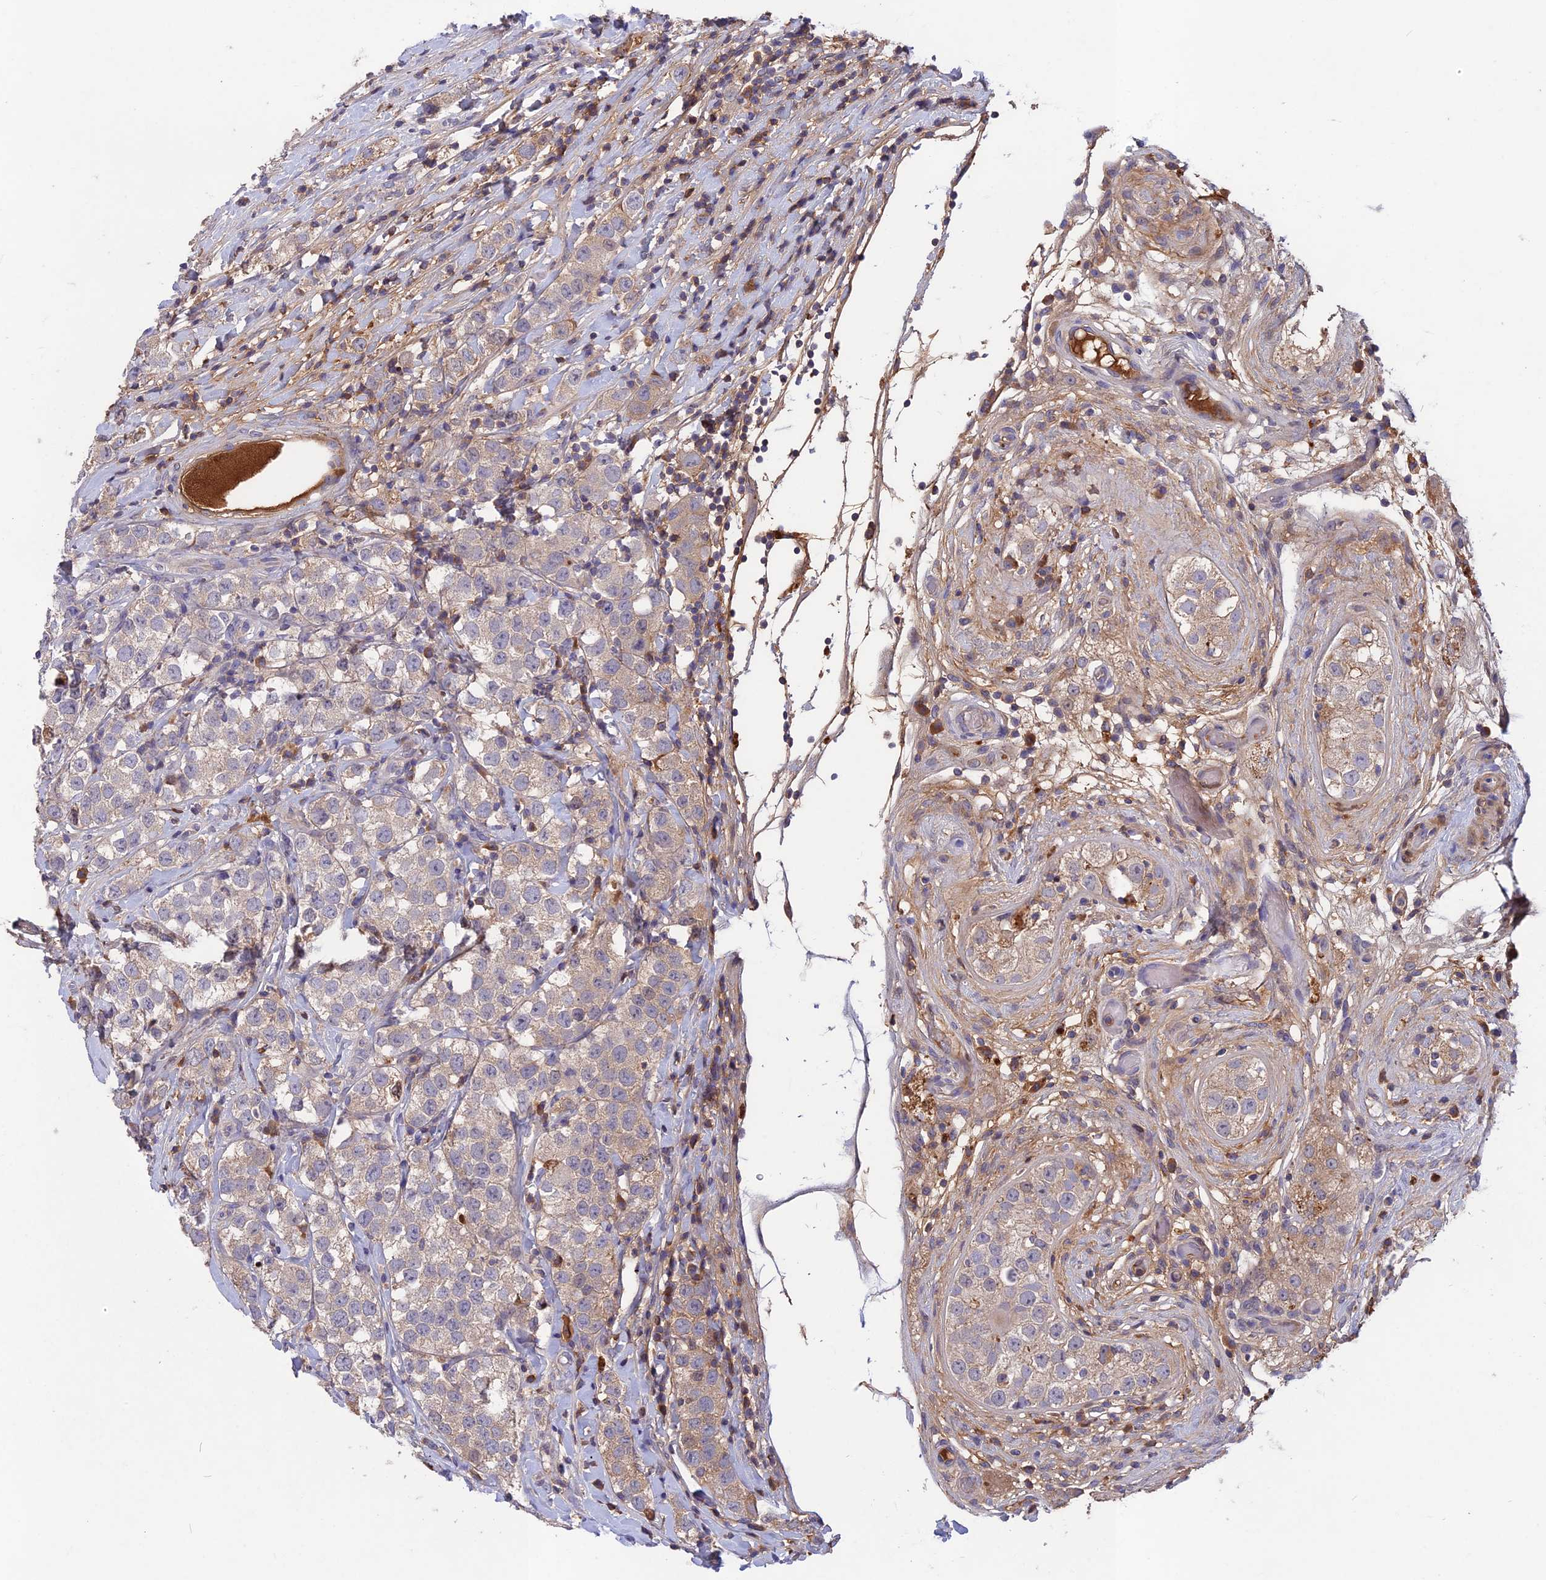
{"staining": {"intensity": "weak", "quantity": "<25%", "location": "cytoplasmic/membranous"}, "tissue": "testis cancer", "cell_type": "Tumor cells", "image_type": "cancer", "snomed": [{"axis": "morphology", "description": "Seminoma, NOS"}, {"axis": "topography", "description": "Testis"}], "caption": "Image shows no significant protein positivity in tumor cells of testis cancer.", "gene": "ADO", "patient": {"sex": "male", "age": 34}}